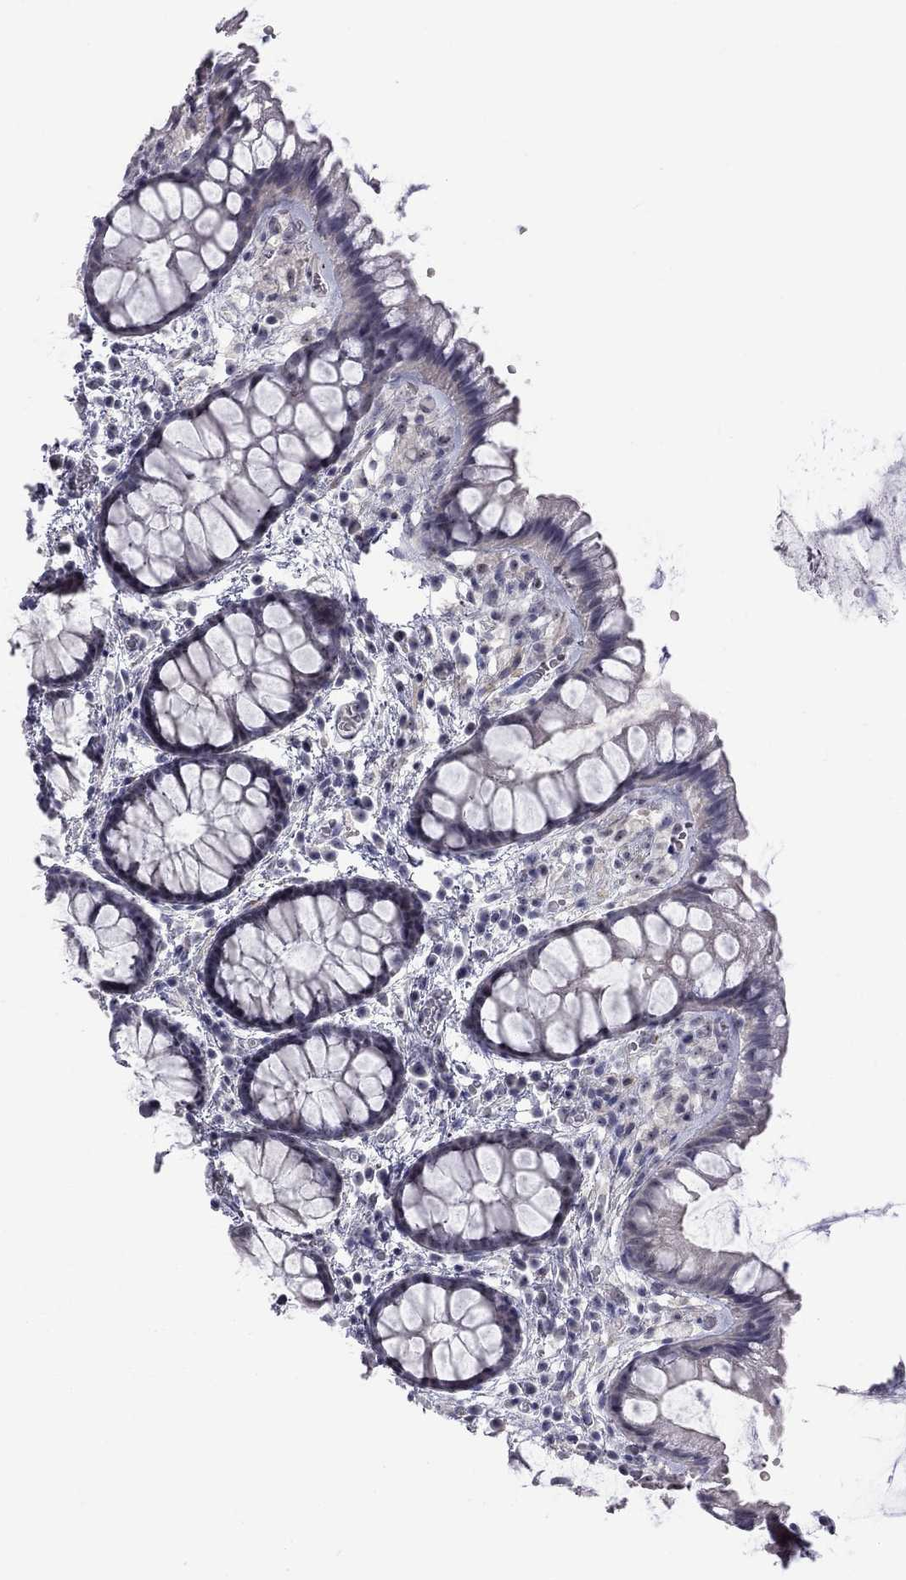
{"staining": {"intensity": "negative", "quantity": "none", "location": "none"}, "tissue": "rectum", "cell_type": "Glandular cells", "image_type": "normal", "snomed": [{"axis": "morphology", "description": "Normal tissue, NOS"}, {"axis": "topography", "description": "Rectum"}], "caption": "This is a micrograph of immunohistochemistry (IHC) staining of unremarkable rectum, which shows no expression in glandular cells. Brightfield microscopy of immunohistochemistry stained with DAB (brown) and hematoxylin (blue), captured at high magnification.", "gene": "GSG1L", "patient": {"sex": "female", "age": 62}}